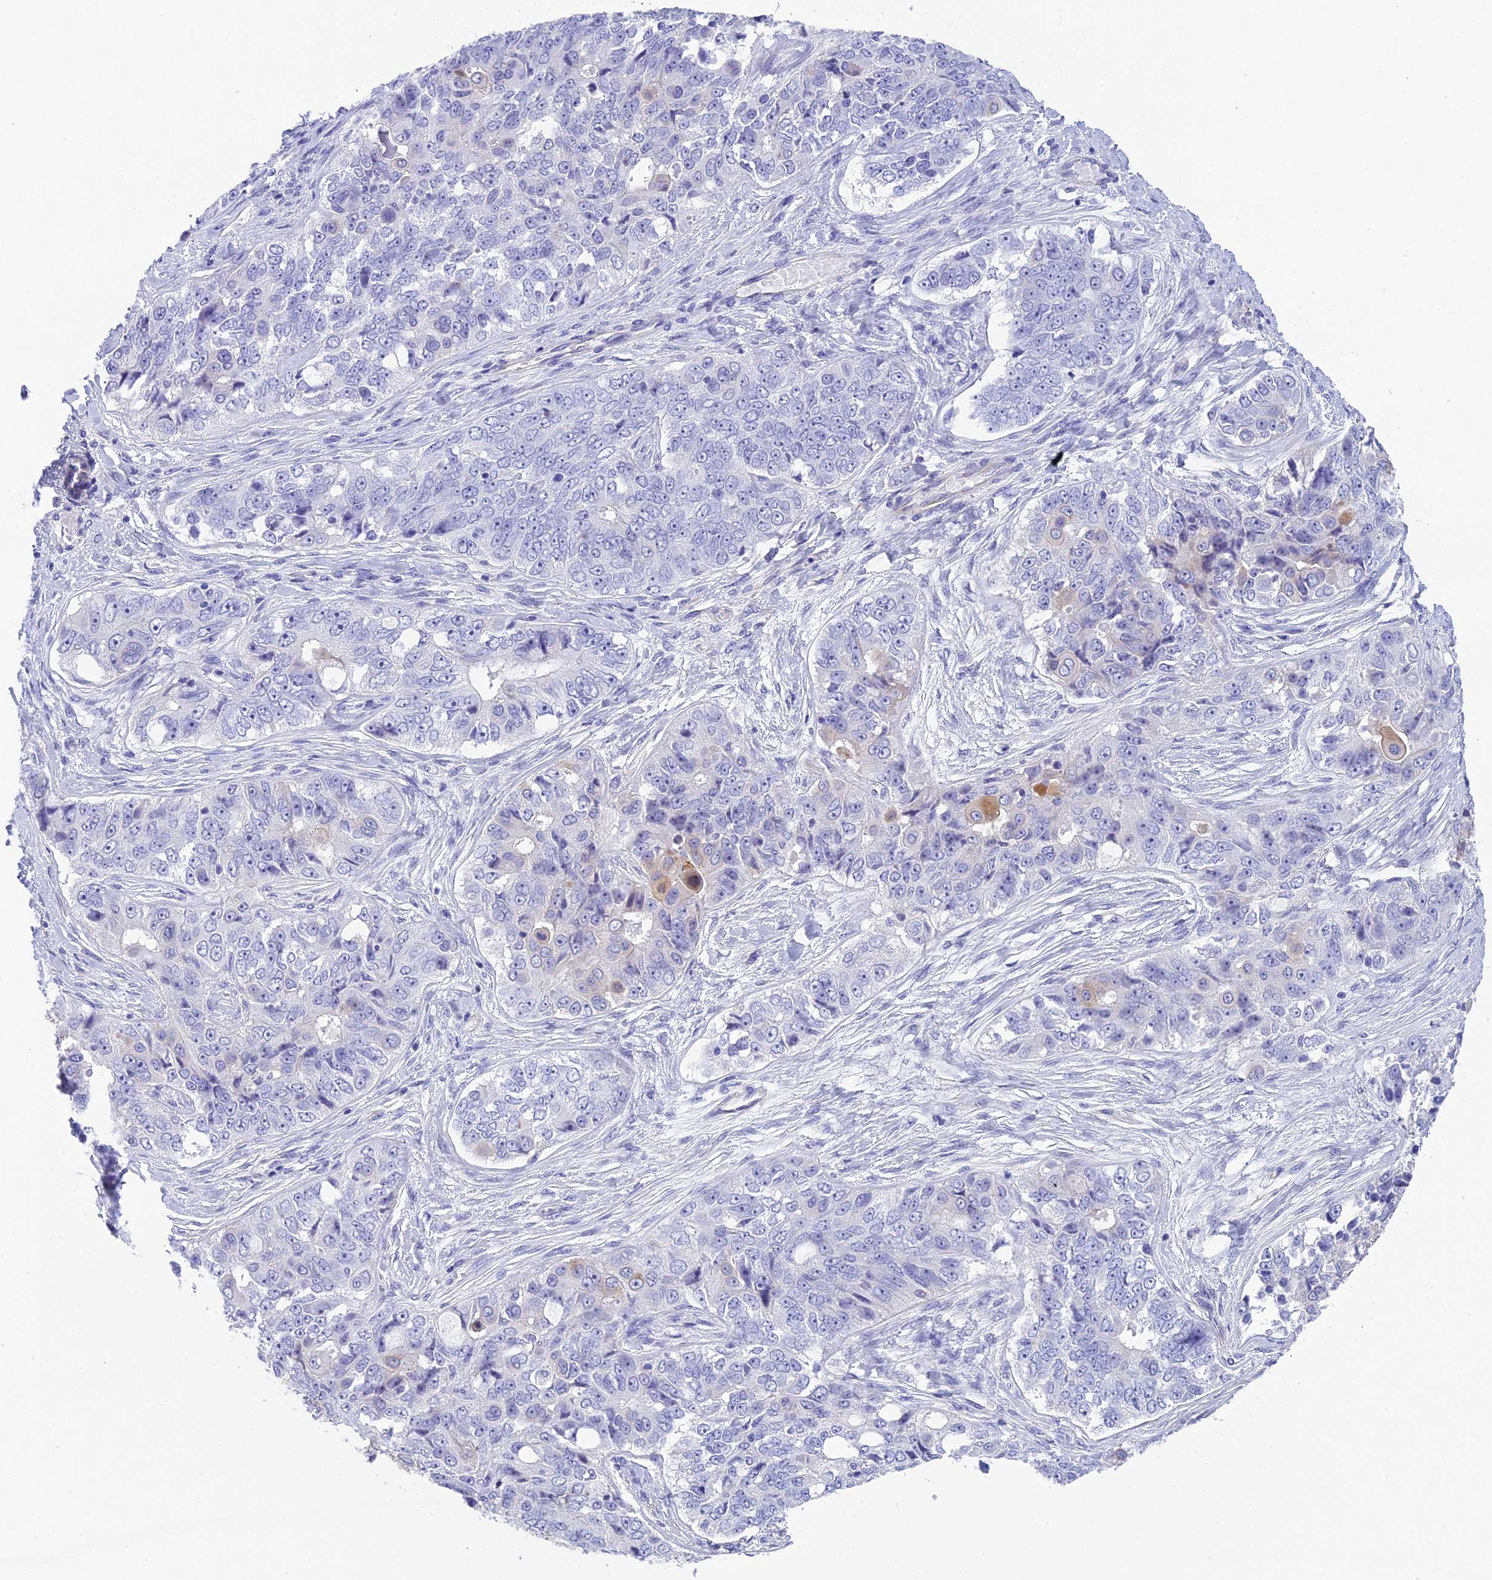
{"staining": {"intensity": "negative", "quantity": "none", "location": "none"}, "tissue": "ovarian cancer", "cell_type": "Tumor cells", "image_type": "cancer", "snomed": [{"axis": "morphology", "description": "Carcinoma, endometroid"}, {"axis": "topography", "description": "Ovary"}], "caption": "Ovarian endometroid carcinoma stained for a protein using IHC exhibits no expression tumor cells.", "gene": "TACSTD2", "patient": {"sex": "female", "age": 51}}